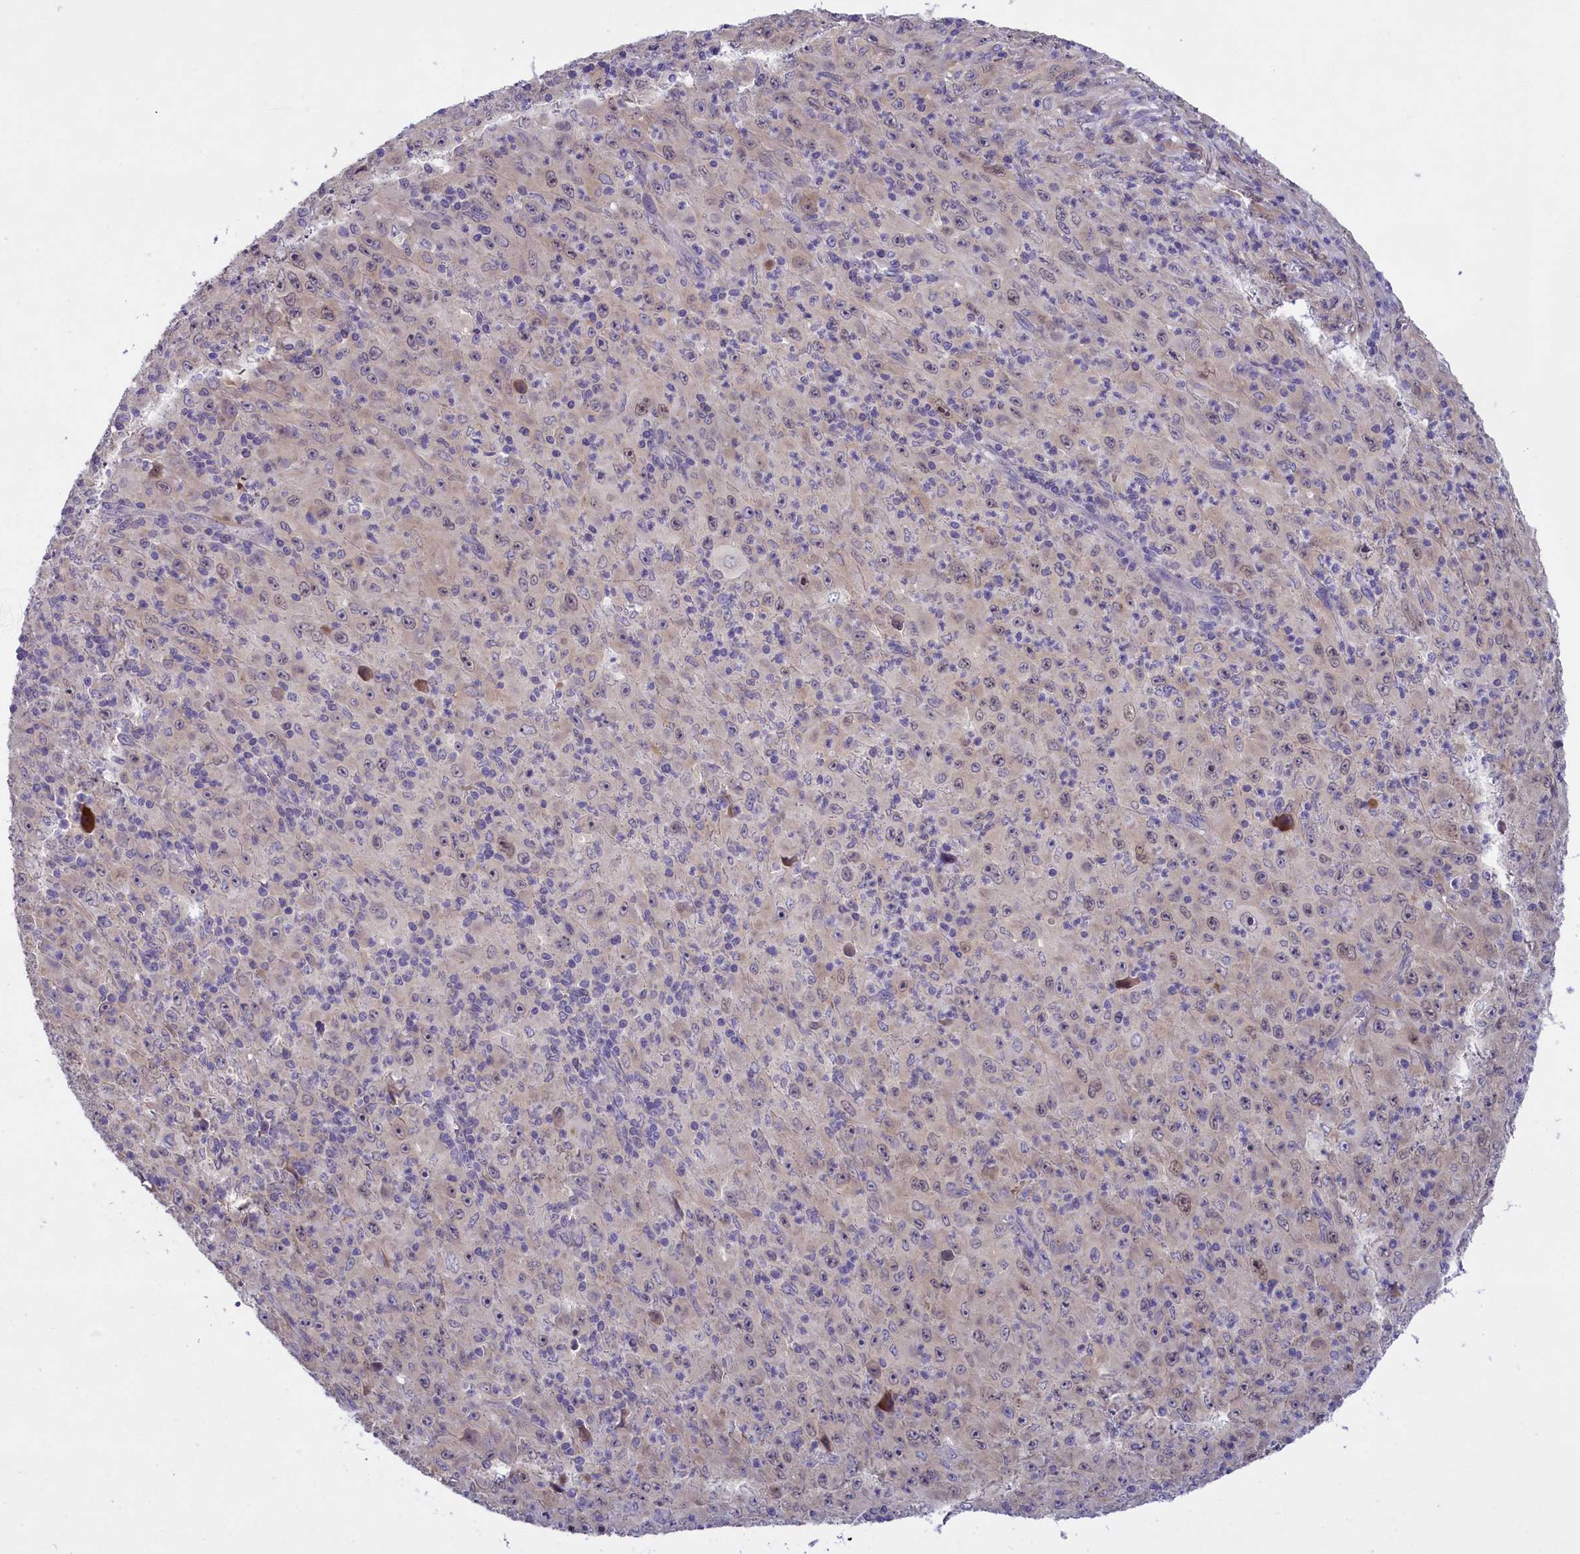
{"staining": {"intensity": "weak", "quantity": "<25%", "location": "nuclear"}, "tissue": "melanoma", "cell_type": "Tumor cells", "image_type": "cancer", "snomed": [{"axis": "morphology", "description": "Malignant melanoma, Metastatic site"}, {"axis": "topography", "description": "Skin"}], "caption": "This is an immunohistochemistry photomicrograph of human melanoma. There is no positivity in tumor cells.", "gene": "ENPP6", "patient": {"sex": "female", "age": 56}}